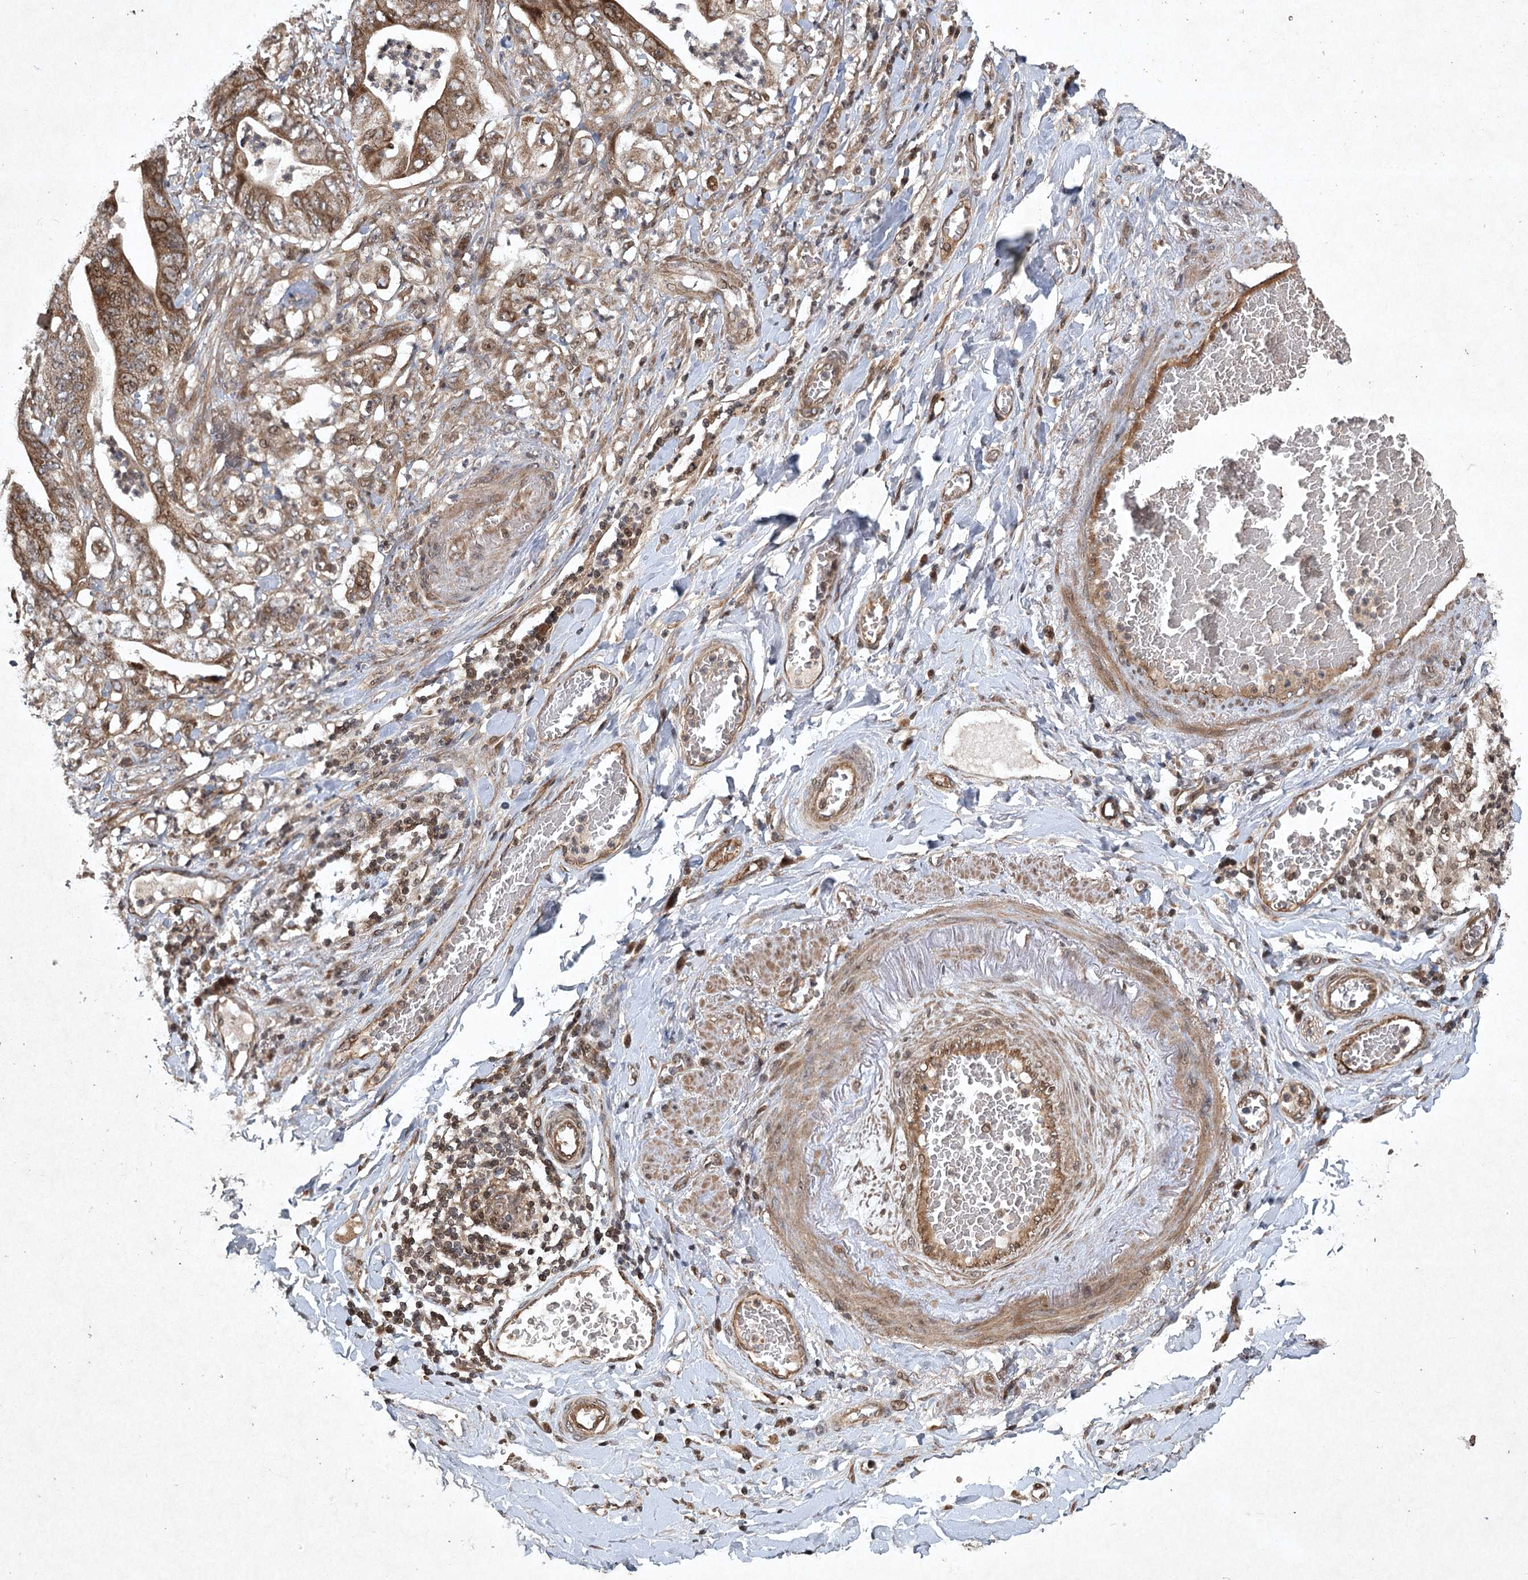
{"staining": {"intensity": "moderate", "quantity": ">75%", "location": "cytoplasmic/membranous"}, "tissue": "stomach cancer", "cell_type": "Tumor cells", "image_type": "cancer", "snomed": [{"axis": "morphology", "description": "Adenocarcinoma, NOS"}, {"axis": "topography", "description": "Stomach"}], "caption": "Stomach cancer (adenocarcinoma) tissue shows moderate cytoplasmic/membranous staining in about >75% of tumor cells, visualized by immunohistochemistry.", "gene": "INSIG2", "patient": {"sex": "female", "age": 73}}